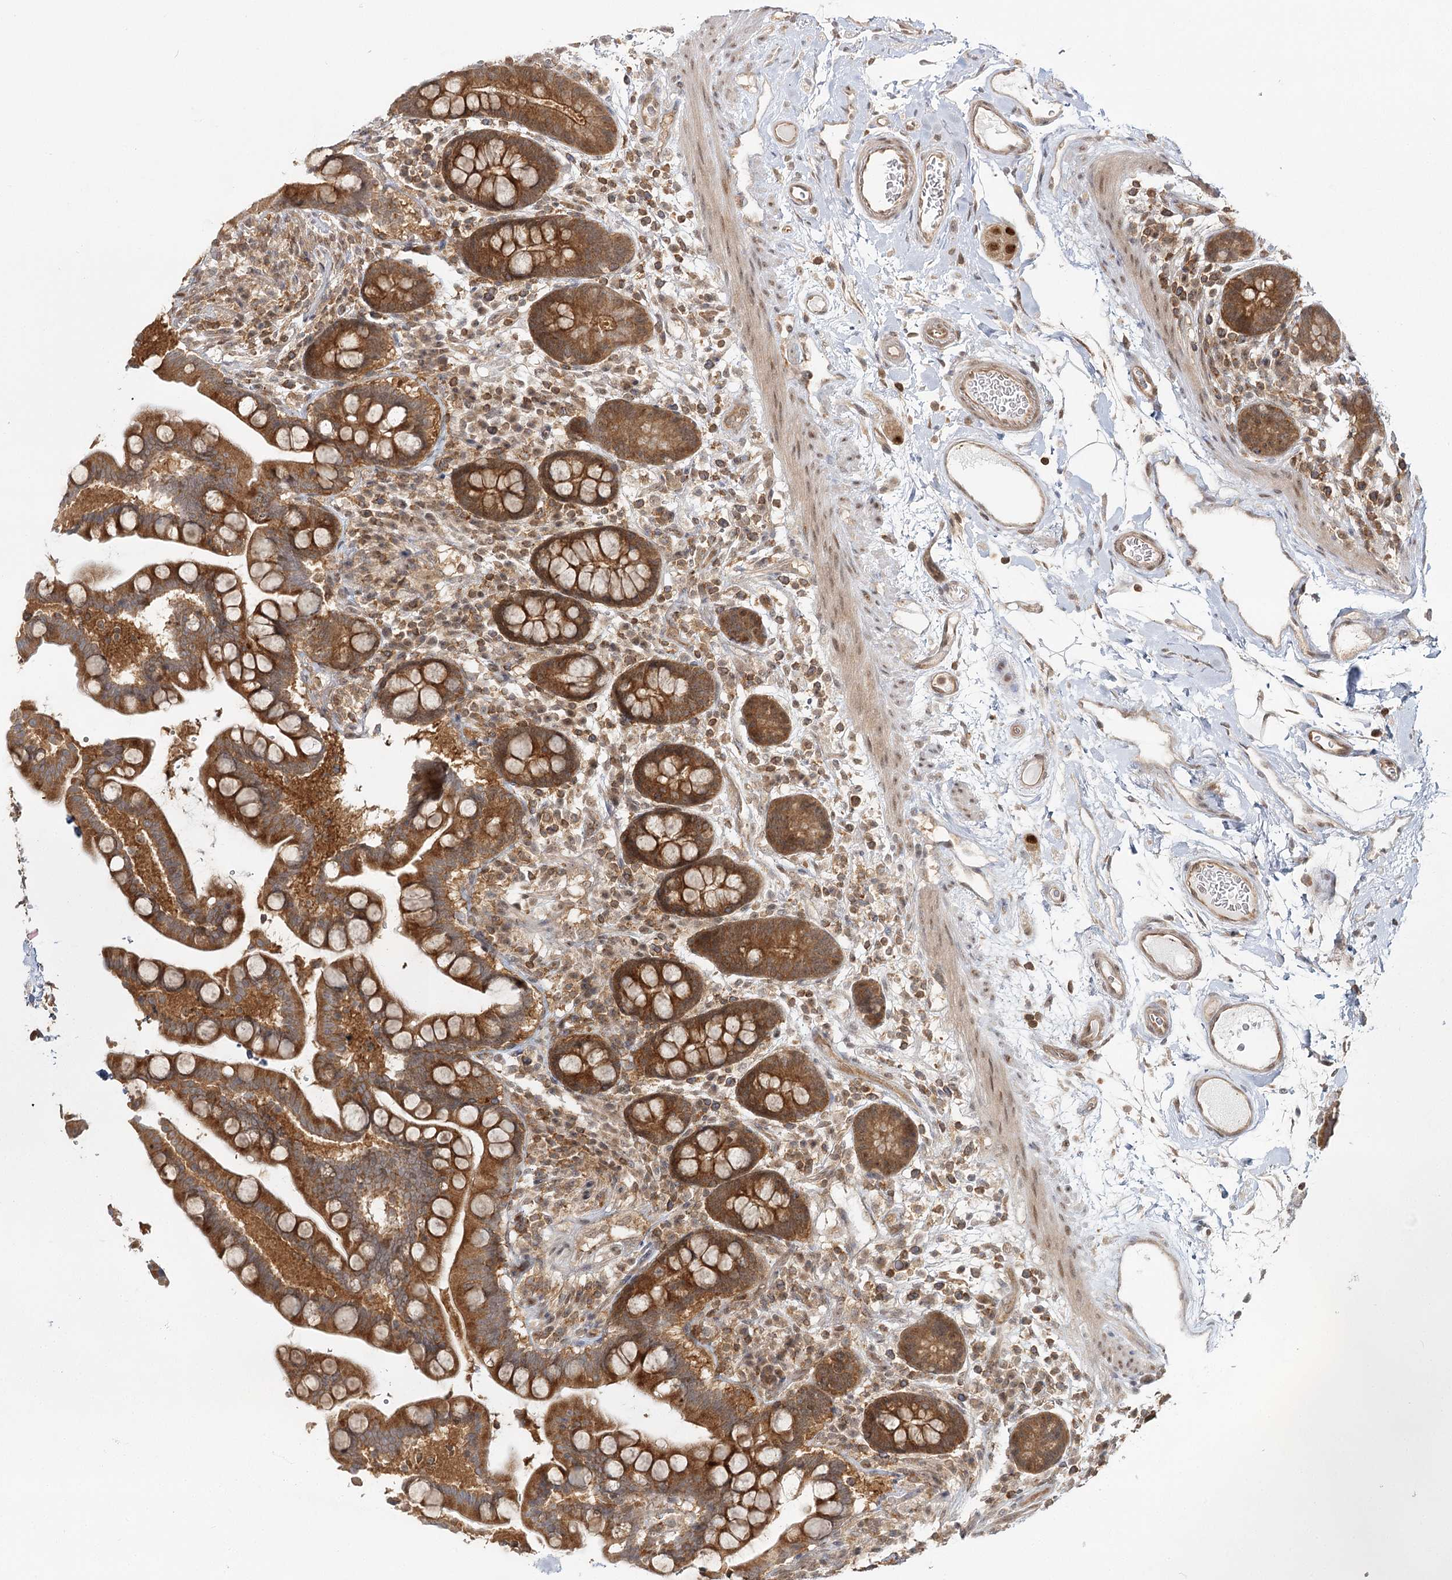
{"staining": {"intensity": "moderate", "quantity": ">75%", "location": "cytoplasmic/membranous"}, "tissue": "colon", "cell_type": "Endothelial cells", "image_type": "normal", "snomed": [{"axis": "morphology", "description": "Normal tissue, NOS"}, {"axis": "topography", "description": "Colon"}], "caption": "DAB immunohistochemical staining of benign human colon reveals moderate cytoplasmic/membranous protein positivity in approximately >75% of endothelial cells.", "gene": "FAM120B", "patient": {"sex": "male", "age": 73}}